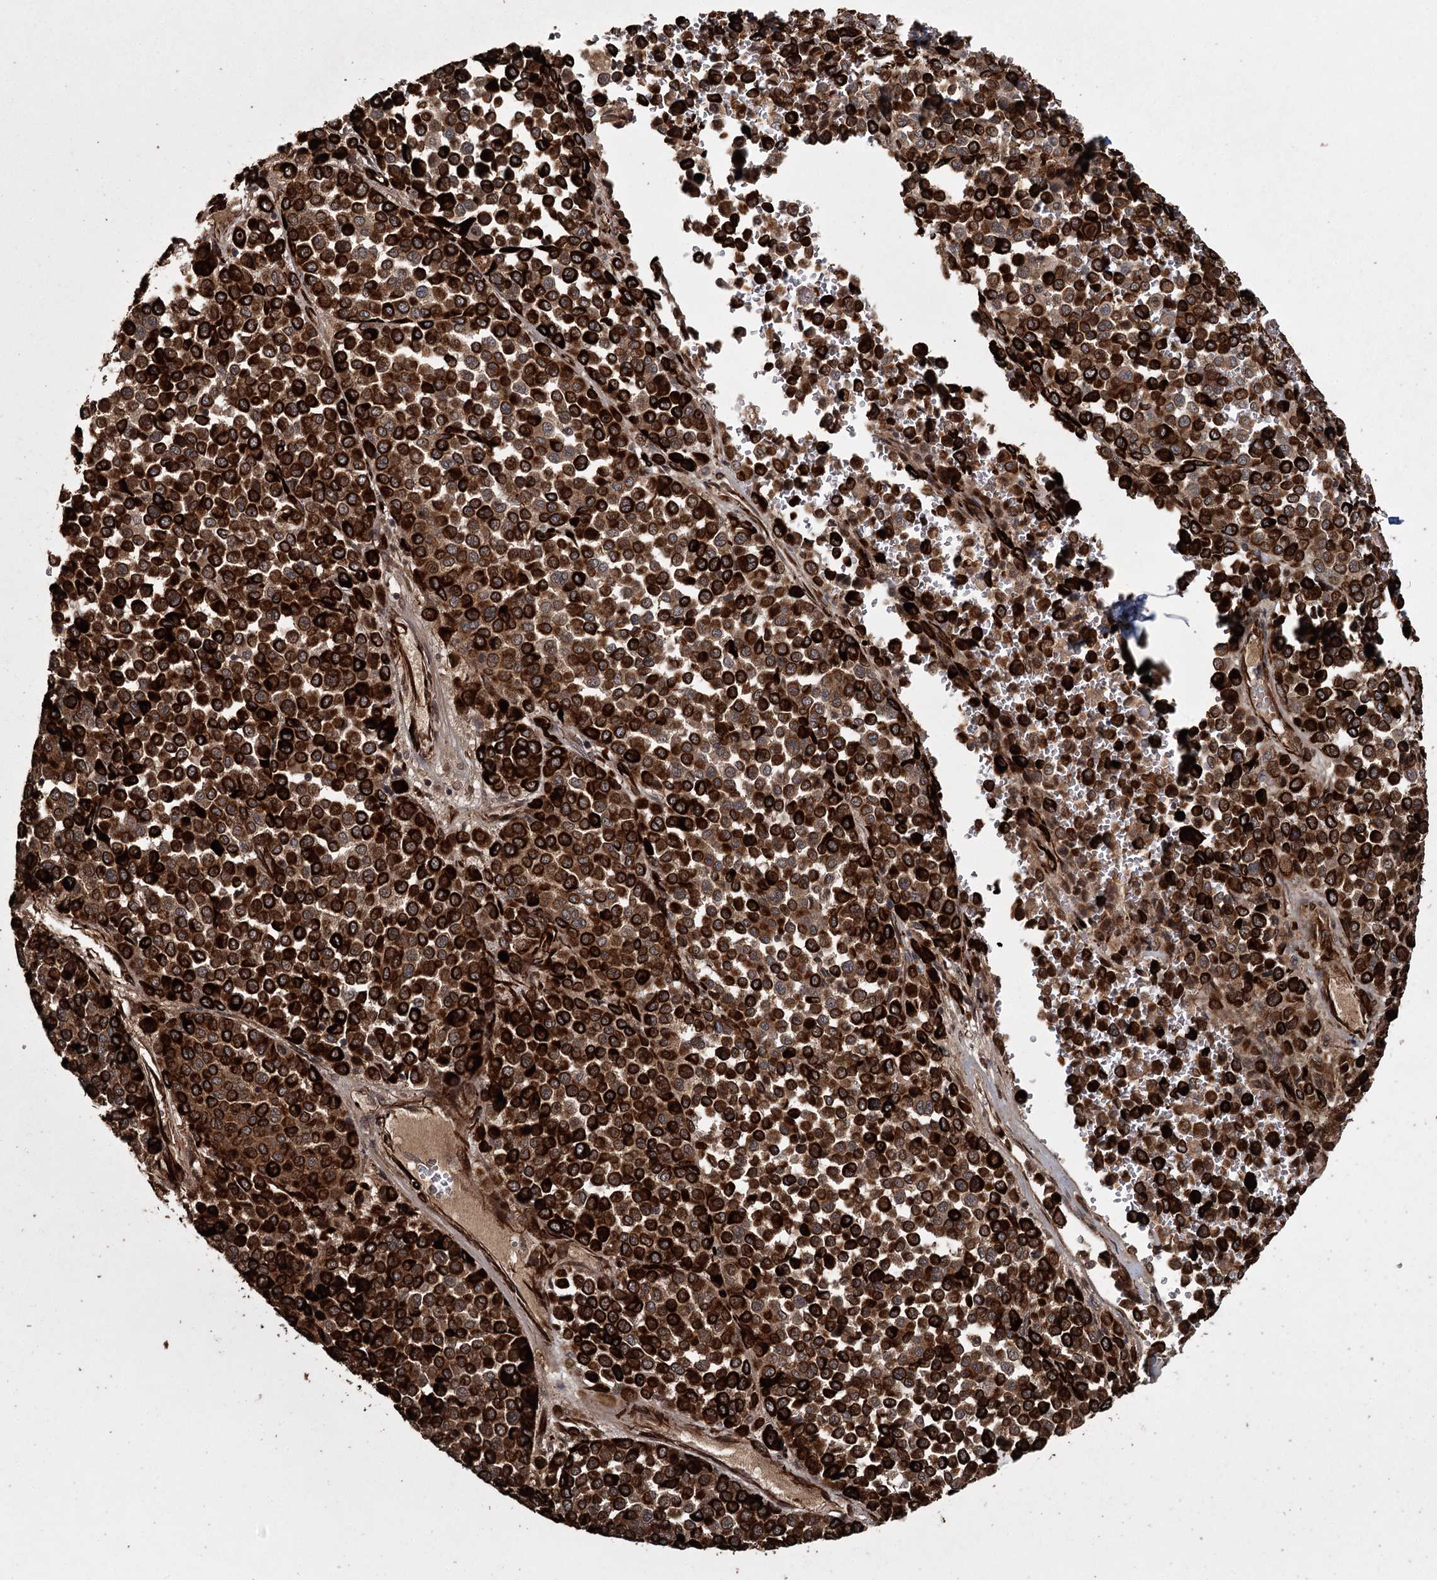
{"staining": {"intensity": "strong", "quantity": ">75%", "location": "cytoplasmic/membranous"}, "tissue": "melanoma", "cell_type": "Tumor cells", "image_type": "cancer", "snomed": [{"axis": "morphology", "description": "Malignant melanoma, Metastatic site"}, {"axis": "topography", "description": "Pancreas"}], "caption": "There is high levels of strong cytoplasmic/membranous staining in tumor cells of melanoma, as demonstrated by immunohistochemical staining (brown color).", "gene": "RPAP3", "patient": {"sex": "female", "age": 30}}